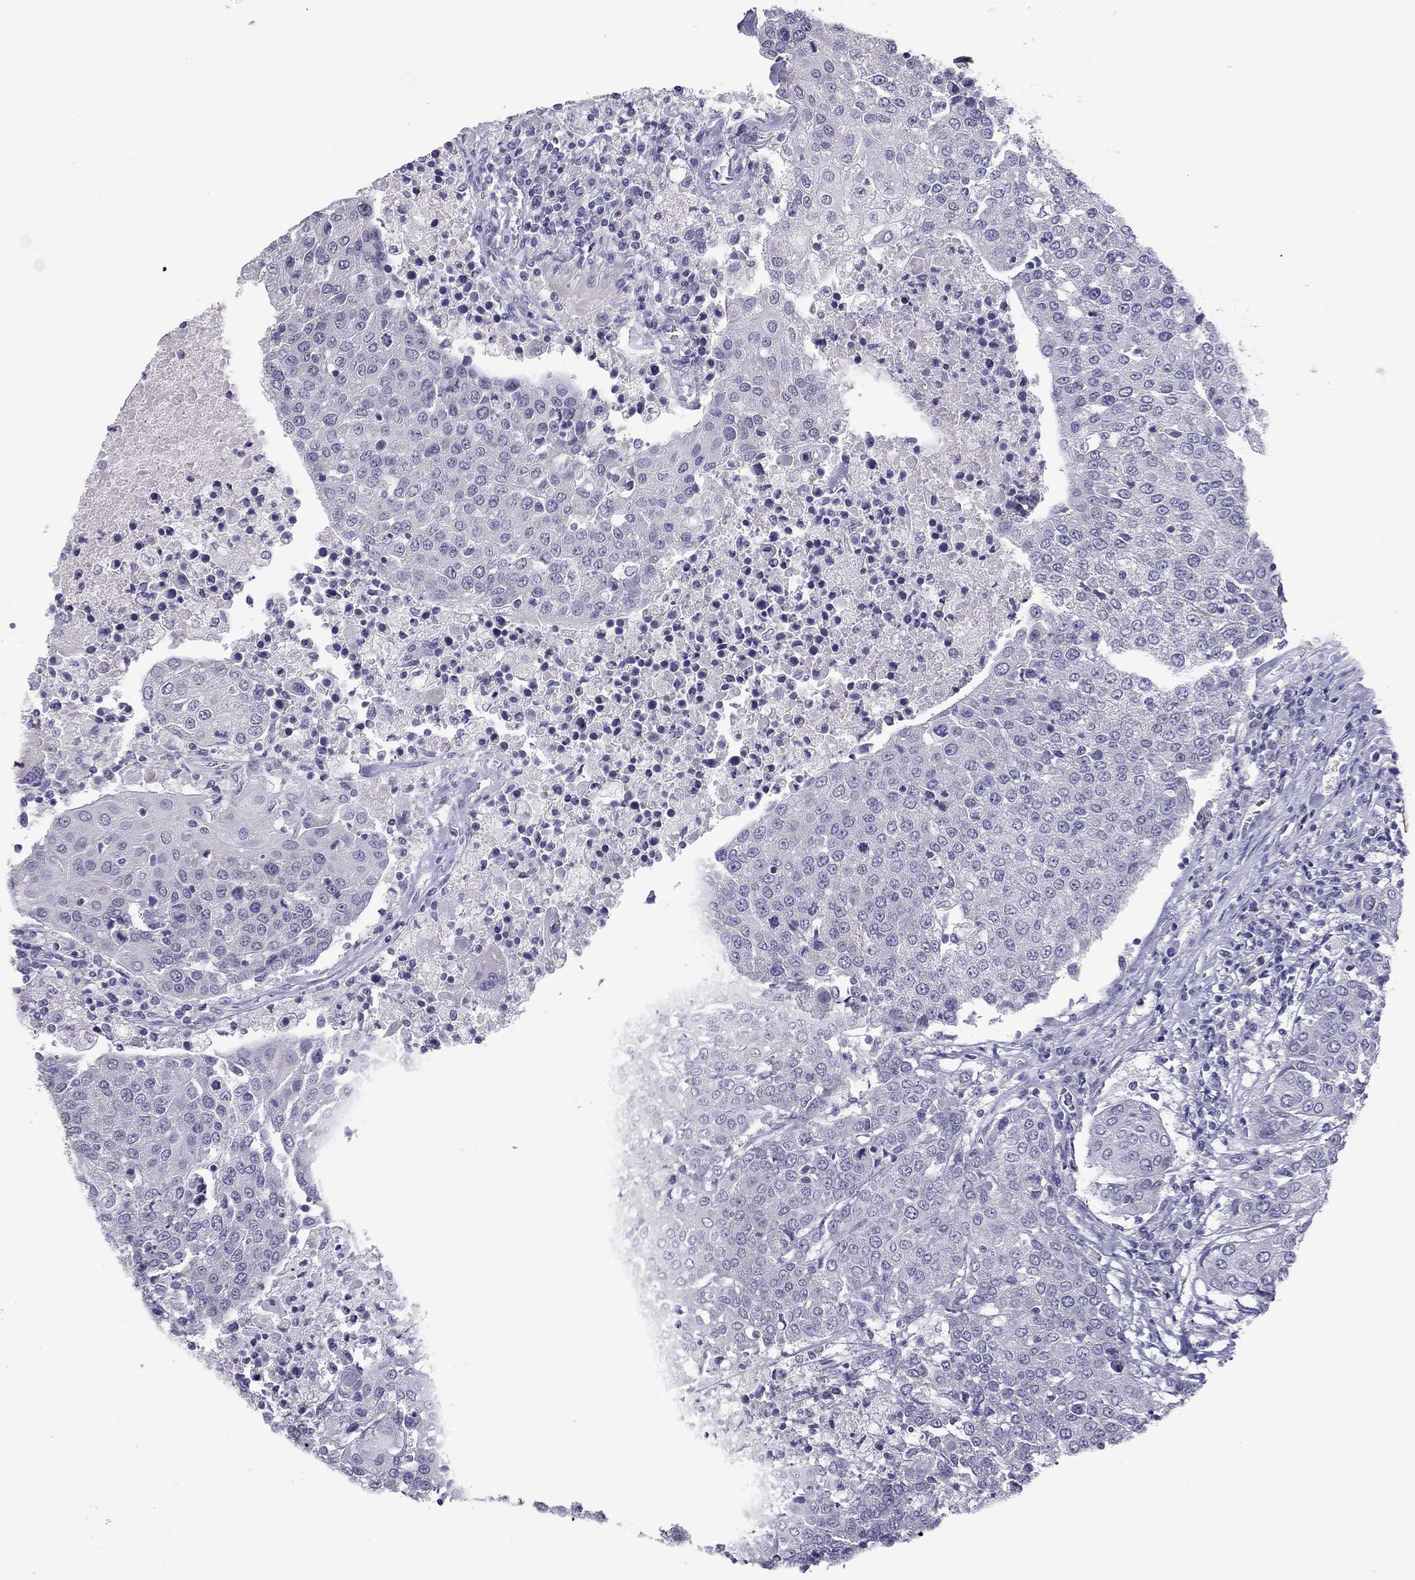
{"staining": {"intensity": "negative", "quantity": "none", "location": "none"}, "tissue": "urothelial cancer", "cell_type": "Tumor cells", "image_type": "cancer", "snomed": [{"axis": "morphology", "description": "Urothelial carcinoma, High grade"}, {"axis": "topography", "description": "Urinary bladder"}], "caption": "Photomicrograph shows no significant protein staining in tumor cells of urothelial cancer.", "gene": "PPP1R3A", "patient": {"sex": "female", "age": 85}}